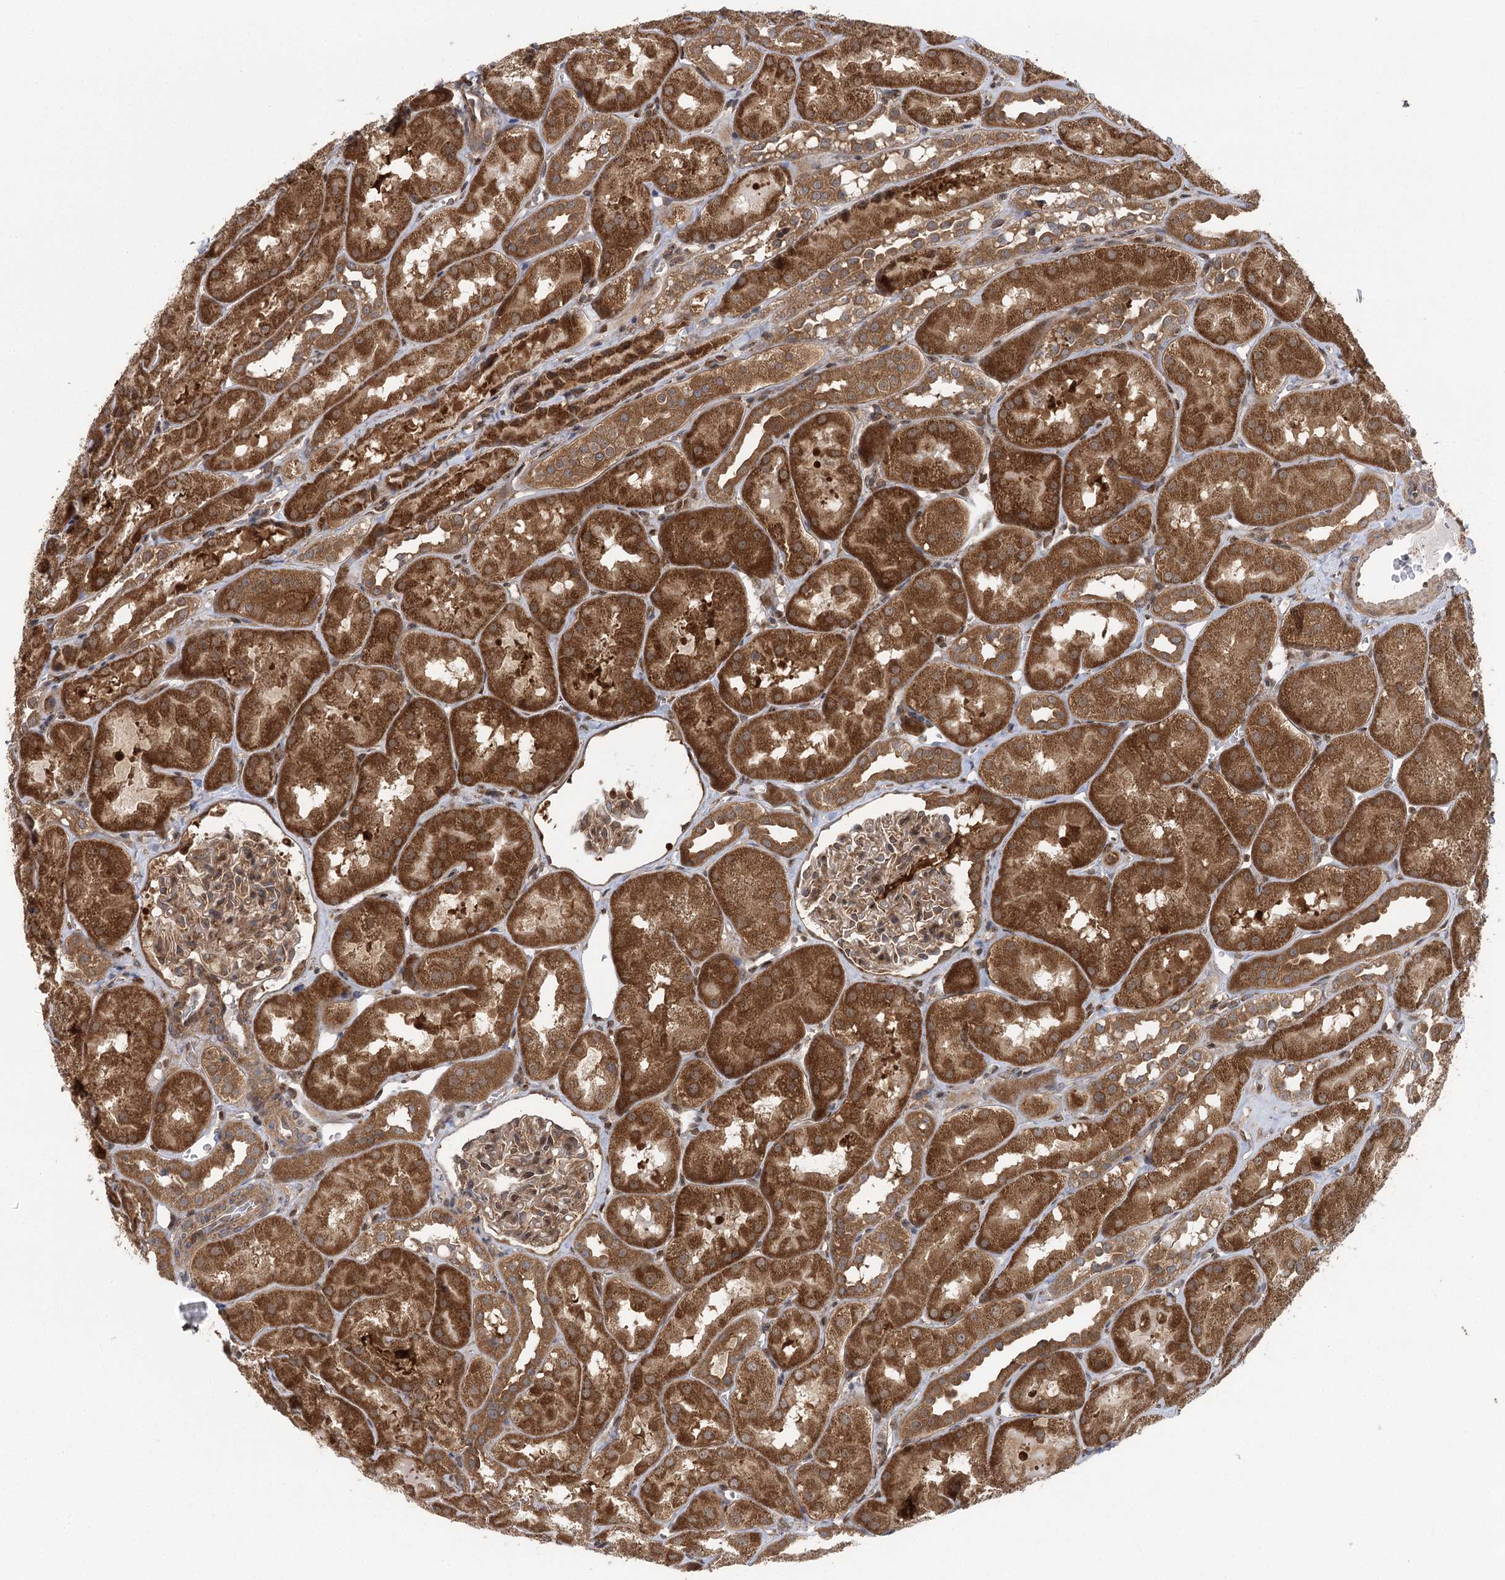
{"staining": {"intensity": "moderate", "quantity": ">75%", "location": "cytoplasmic/membranous"}, "tissue": "kidney", "cell_type": "Cells in glomeruli", "image_type": "normal", "snomed": [{"axis": "morphology", "description": "Normal tissue, NOS"}, {"axis": "topography", "description": "Kidney"}, {"axis": "topography", "description": "Urinary bladder"}], "caption": "The immunohistochemical stain highlights moderate cytoplasmic/membranous positivity in cells in glomeruli of benign kidney. Using DAB (3,3'-diaminobenzidine) (brown) and hematoxylin (blue) stains, captured at high magnification using brightfield microscopy.", "gene": "C12orf4", "patient": {"sex": "male", "age": 16}}